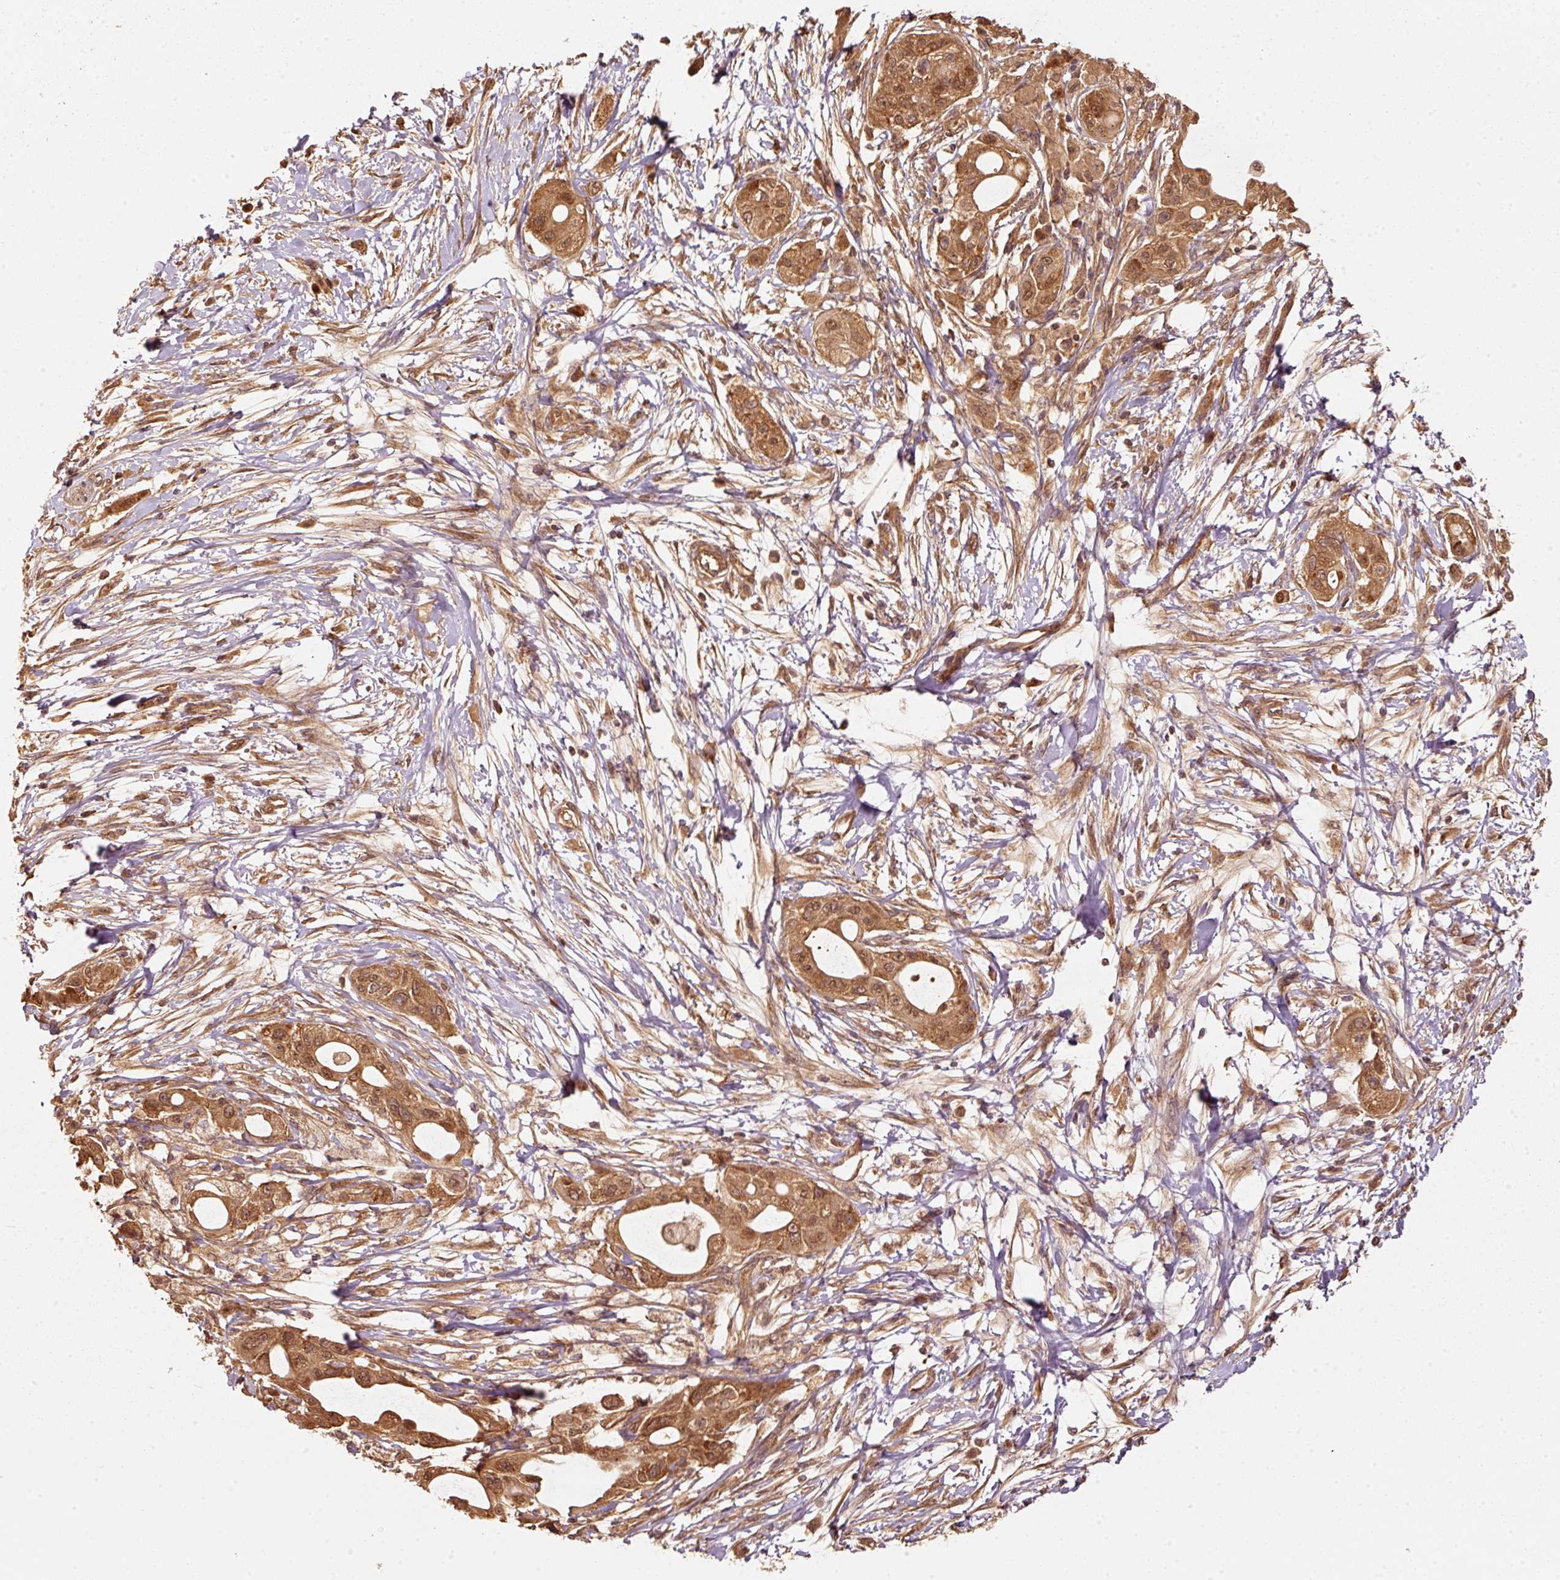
{"staining": {"intensity": "strong", "quantity": ">75%", "location": "cytoplasmic/membranous,nuclear"}, "tissue": "pancreatic cancer", "cell_type": "Tumor cells", "image_type": "cancer", "snomed": [{"axis": "morphology", "description": "Adenocarcinoma, NOS"}, {"axis": "topography", "description": "Pancreas"}], "caption": "Brown immunohistochemical staining in pancreatic cancer (adenocarcinoma) exhibits strong cytoplasmic/membranous and nuclear staining in approximately >75% of tumor cells.", "gene": "STAU1", "patient": {"sex": "male", "age": 68}}